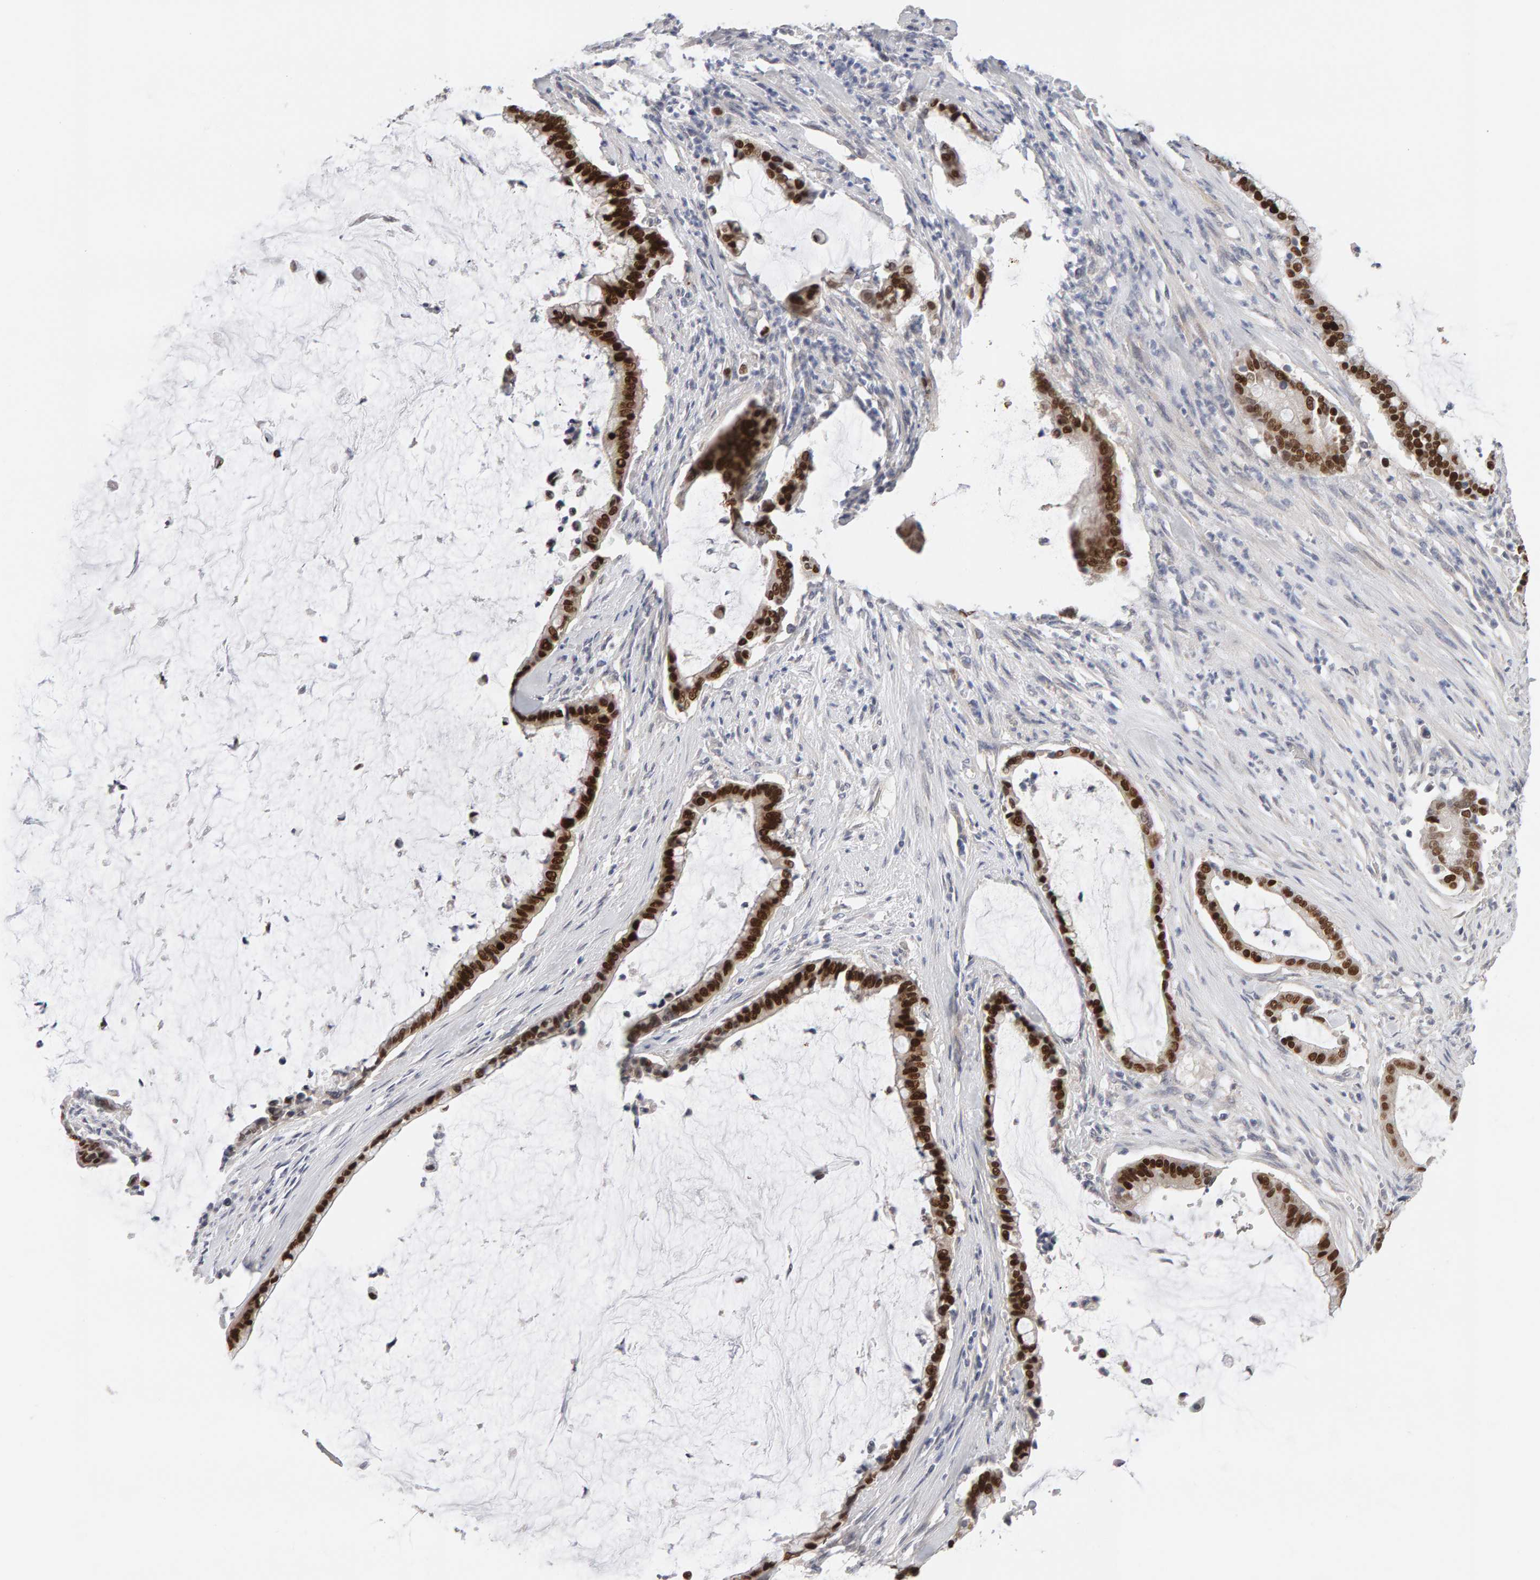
{"staining": {"intensity": "strong", "quantity": ">75%", "location": "nuclear"}, "tissue": "pancreatic cancer", "cell_type": "Tumor cells", "image_type": "cancer", "snomed": [{"axis": "morphology", "description": "Adenocarcinoma, NOS"}, {"axis": "topography", "description": "Pancreas"}], "caption": "Pancreatic cancer stained with DAB (3,3'-diaminobenzidine) immunohistochemistry displays high levels of strong nuclear expression in about >75% of tumor cells. (Brightfield microscopy of DAB IHC at high magnification).", "gene": "HNF4A", "patient": {"sex": "male", "age": 41}}